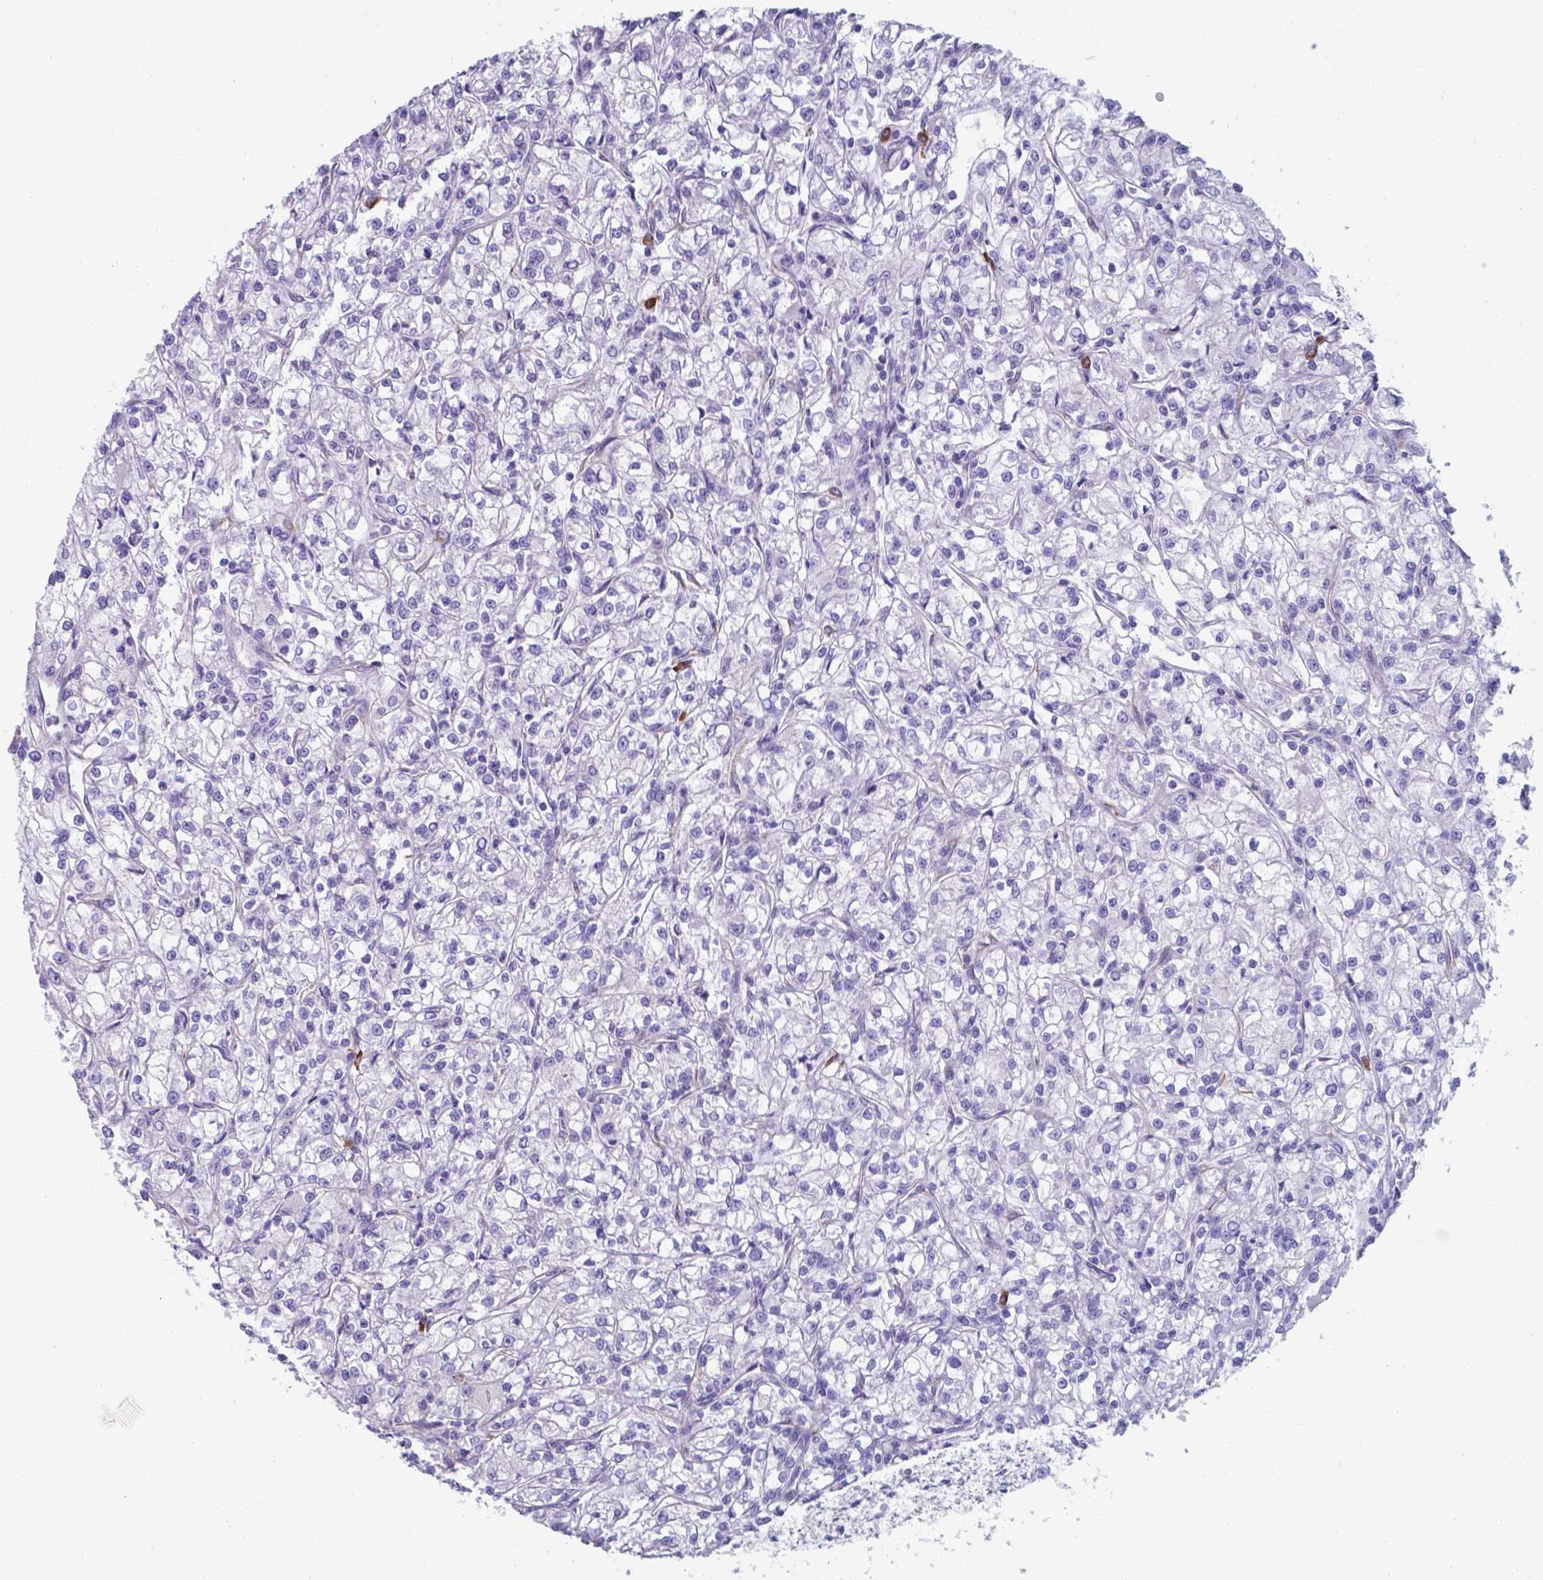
{"staining": {"intensity": "negative", "quantity": "none", "location": "none"}, "tissue": "renal cancer", "cell_type": "Tumor cells", "image_type": "cancer", "snomed": [{"axis": "morphology", "description": "Adenocarcinoma, NOS"}, {"axis": "topography", "description": "Kidney"}], "caption": "Immunohistochemistry (IHC) histopathology image of neoplastic tissue: human renal adenocarcinoma stained with DAB displays no significant protein positivity in tumor cells. The staining is performed using DAB brown chromogen with nuclei counter-stained in using hematoxylin.", "gene": "UBE2J1", "patient": {"sex": "female", "age": 59}}